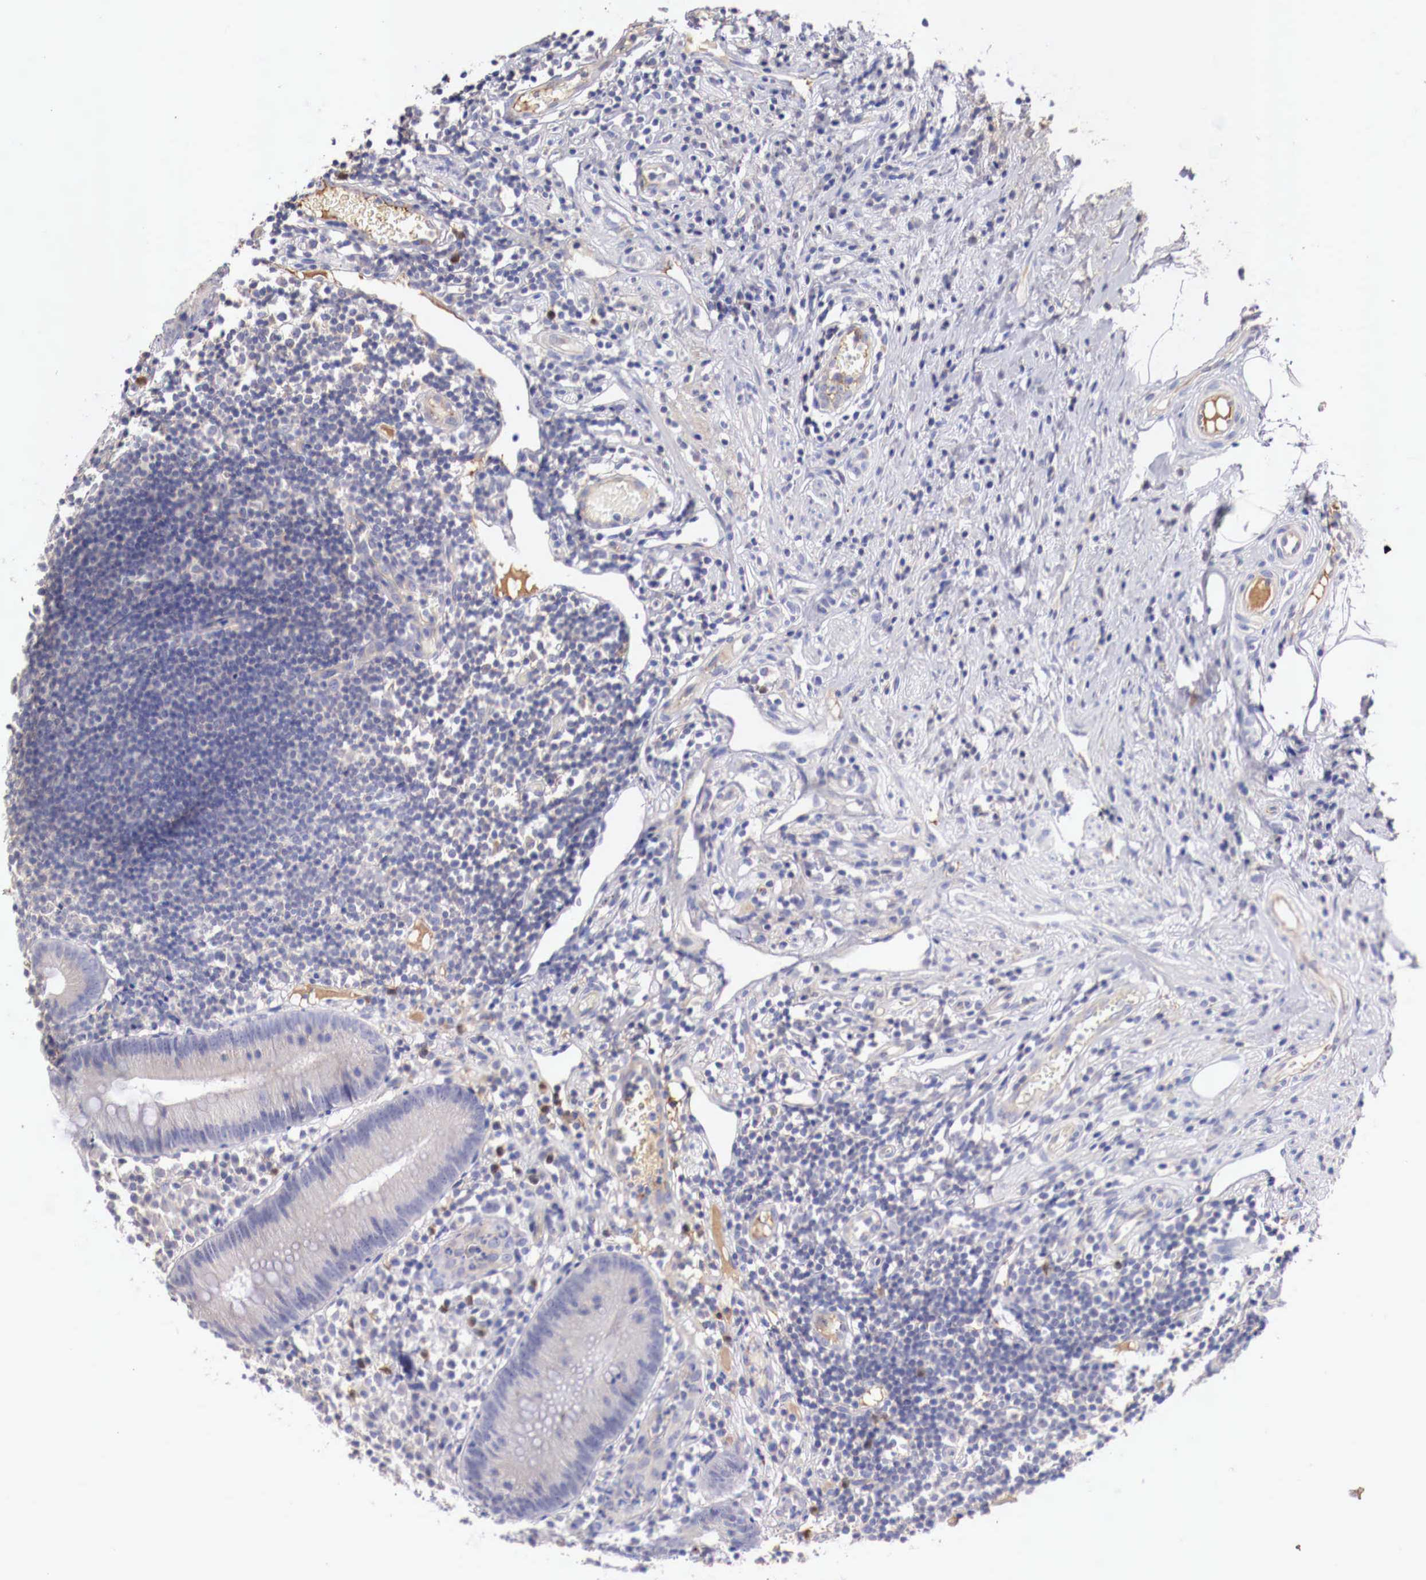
{"staining": {"intensity": "negative", "quantity": "none", "location": "none"}, "tissue": "appendix", "cell_type": "Glandular cells", "image_type": "normal", "snomed": [{"axis": "morphology", "description": "Normal tissue, NOS"}, {"axis": "topography", "description": "Appendix"}], "caption": "Immunohistochemical staining of unremarkable human appendix exhibits no significant expression in glandular cells.", "gene": "PITPNA", "patient": {"sex": "male", "age": 25}}